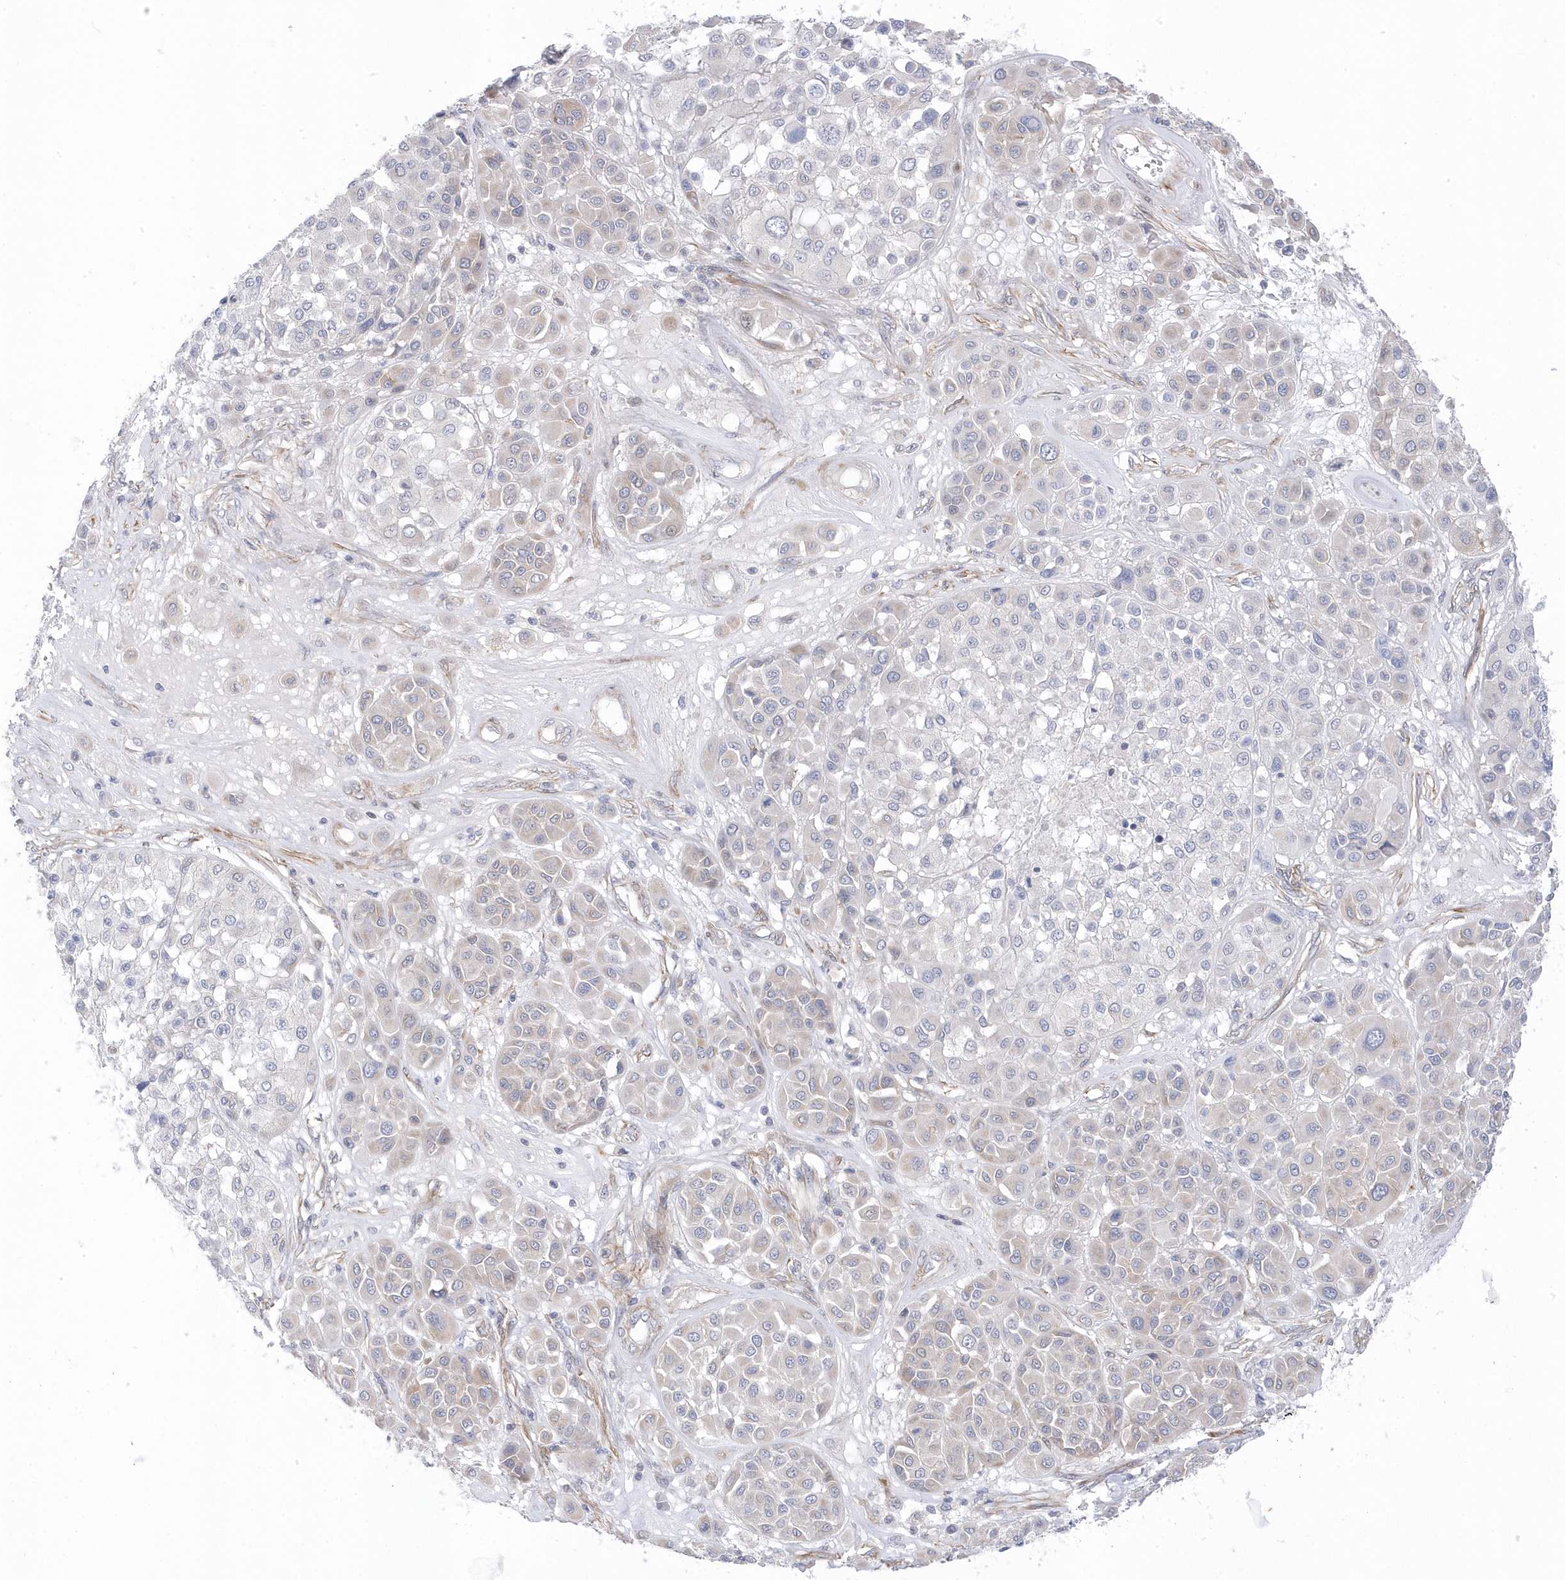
{"staining": {"intensity": "weak", "quantity": "<25%", "location": "cytoplasmic/membranous"}, "tissue": "melanoma", "cell_type": "Tumor cells", "image_type": "cancer", "snomed": [{"axis": "morphology", "description": "Malignant melanoma, Metastatic site"}, {"axis": "topography", "description": "Soft tissue"}], "caption": "High magnification brightfield microscopy of melanoma stained with DAB (brown) and counterstained with hematoxylin (blue): tumor cells show no significant positivity. (DAB immunohistochemistry (IHC) with hematoxylin counter stain).", "gene": "ANAPC1", "patient": {"sex": "male", "age": 41}}